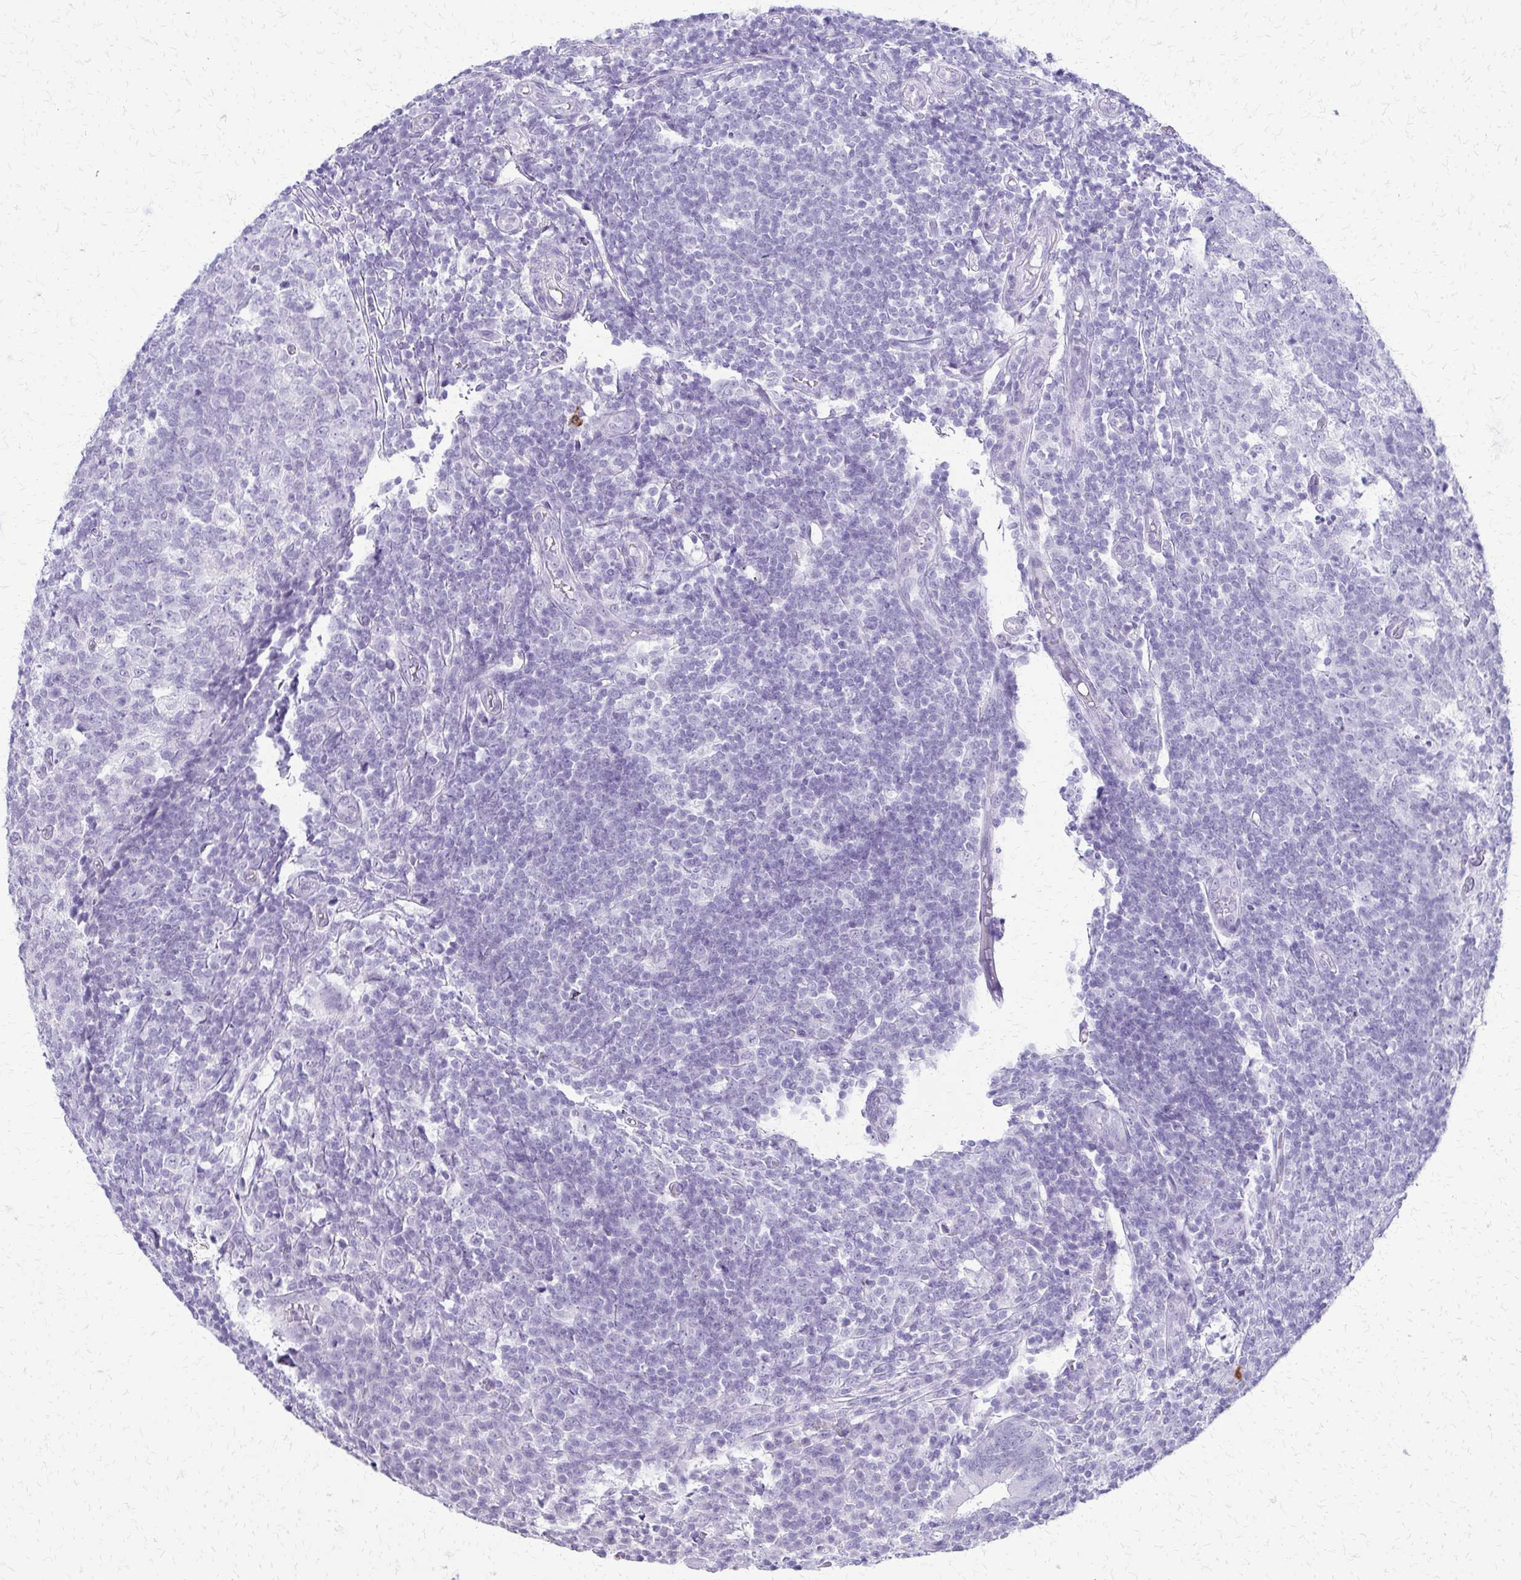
{"staining": {"intensity": "negative", "quantity": "none", "location": "none"}, "tissue": "appendix", "cell_type": "Glandular cells", "image_type": "normal", "snomed": [{"axis": "morphology", "description": "Normal tissue, NOS"}, {"axis": "topography", "description": "Appendix"}], "caption": "High magnification brightfield microscopy of normal appendix stained with DAB (brown) and counterstained with hematoxylin (blue): glandular cells show no significant positivity.", "gene": "FAM162B", "patient": {"sex": "male", "age": 18}}